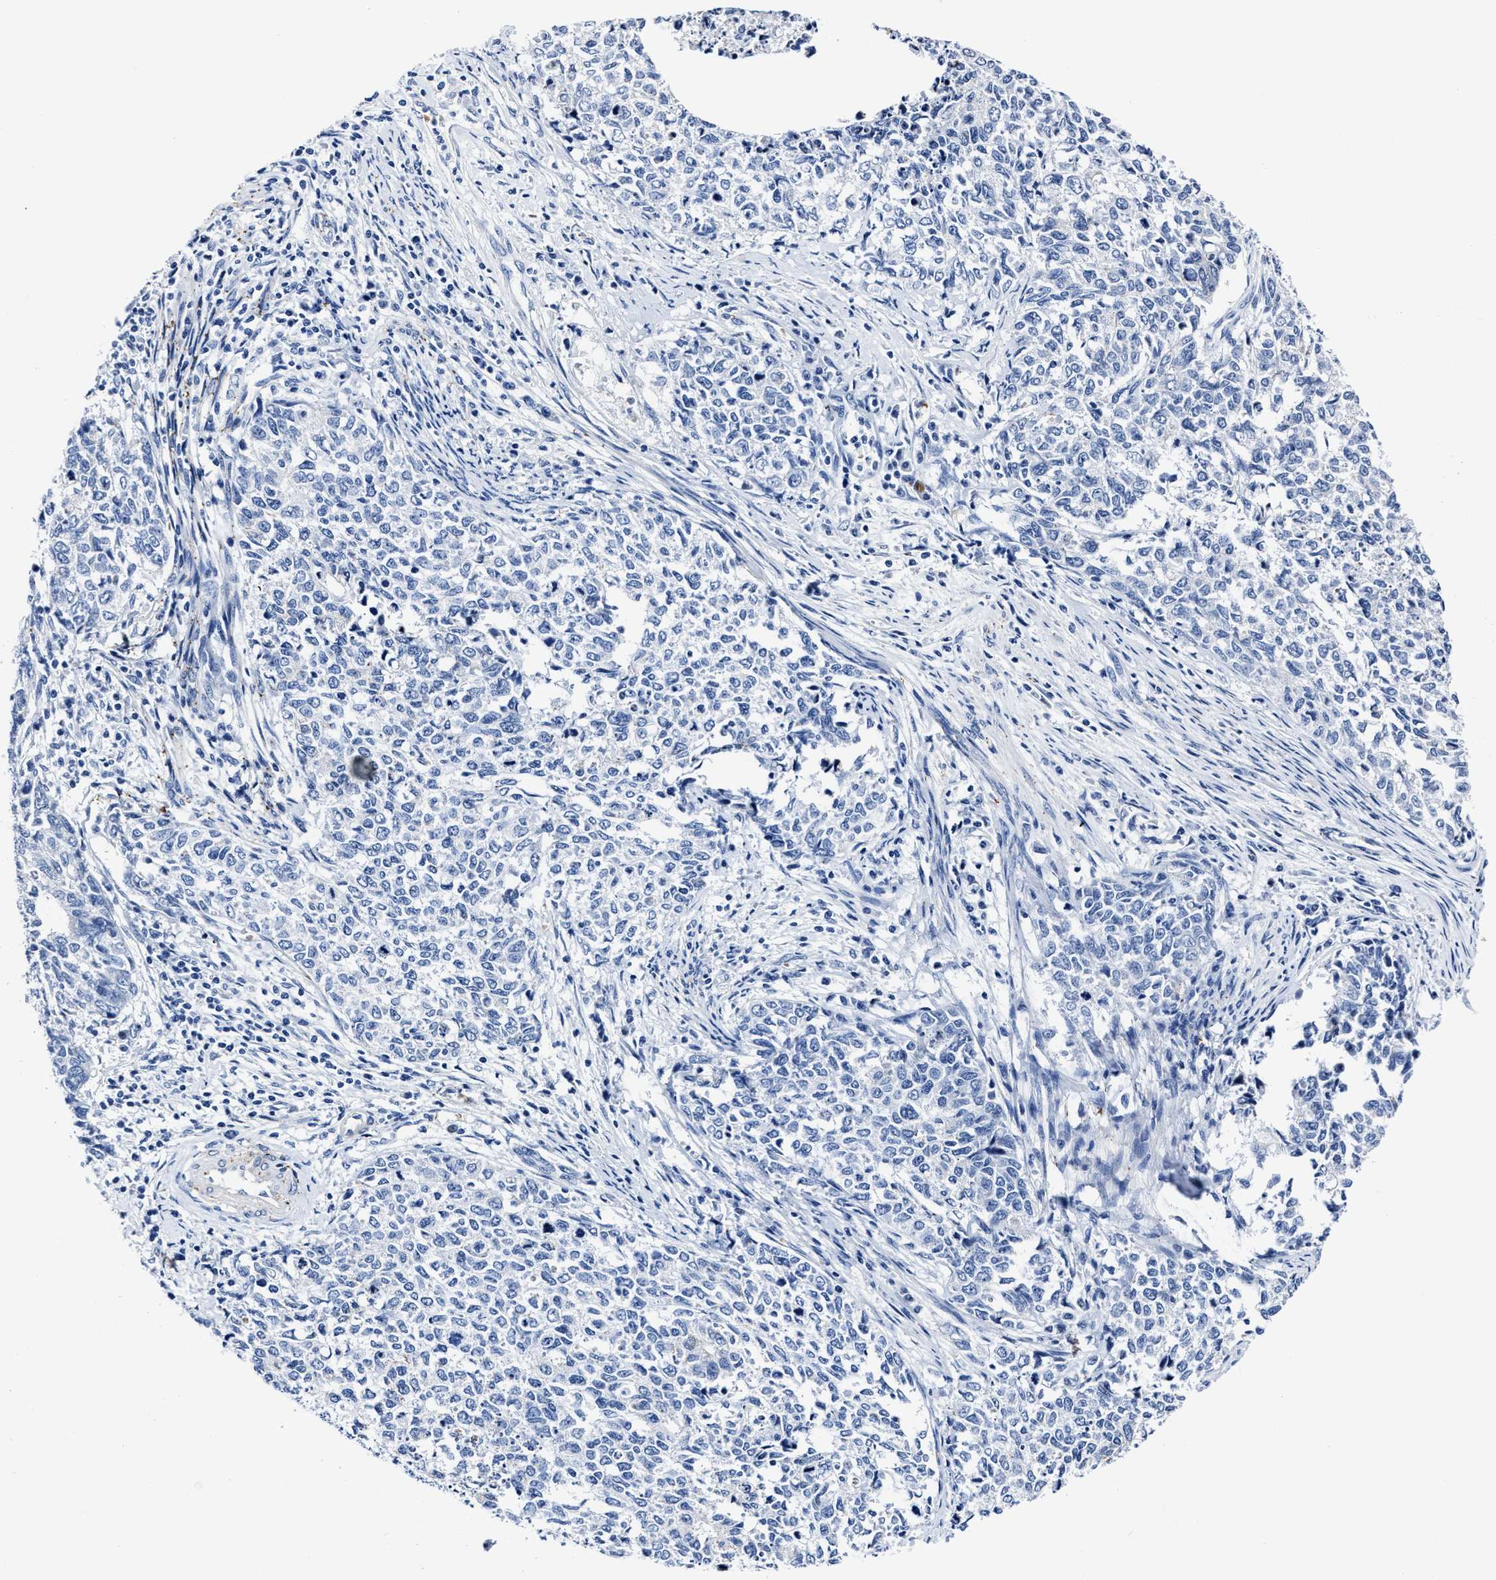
{"staining": {"intensity": "negative", "quantity": "none", "location": "none"}, "tissue": "cervical cancer", "cell_type": "Tumor cells", "image_type": "cancer", "snomed": [{"axis": "morphology", "description": "Squamous cell carcinoma, NOS"}, {"axis": "topography", "description": "Cervix"}], "caption": "Immunohistochemical staining of human cervical cancer demonstrates no significant expression in tumor cells.", "gene": "KCNMB3", "patient": {"sex": "female", "age": 63}}